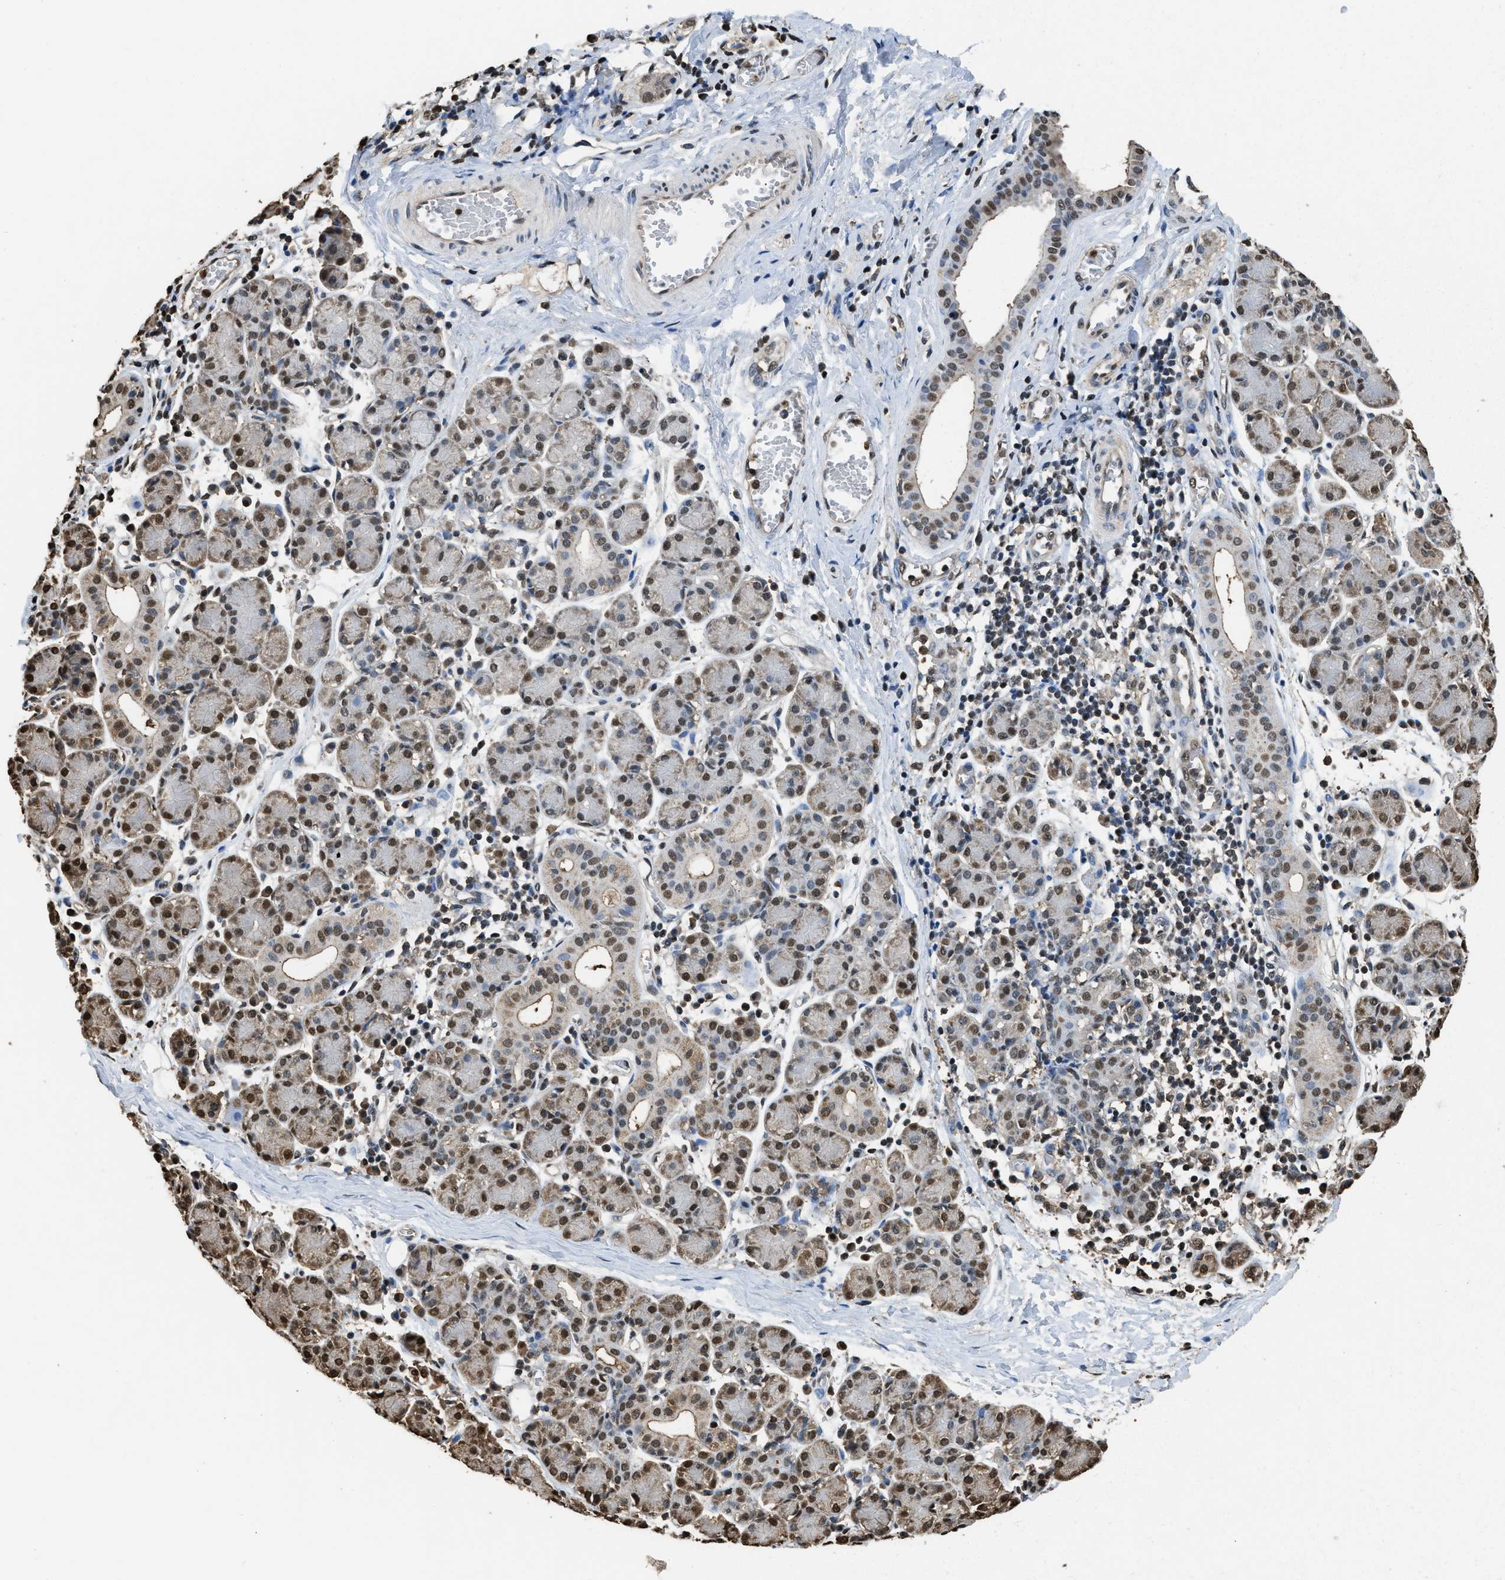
{"staining": {"intensity": "moderate", "quantity": ">75%", "location": "nuclear"}, "tissue": "salivary gland", "cell_type": "Glandular cells", "image_type": "normal", "snomed": [{"axis": "morphology", "description": "Normal tissue, NOS"}, {"axis": "morphology", "description": "Inflammation, NOS"}, {"axis": "topography", "description": "Lymph node"}, {"axis": "topography", "description": "Salivary gland"}], "caption": "Protein expression analysis of unremarkable human salivary gland reveals moderate nuclear expression in about >75% of glandular cells. (DAB = brown stain, brightfield microscopy at high magnification).", "gene": "GAPDH", "patient": {"sex": "male", "age": 3}}